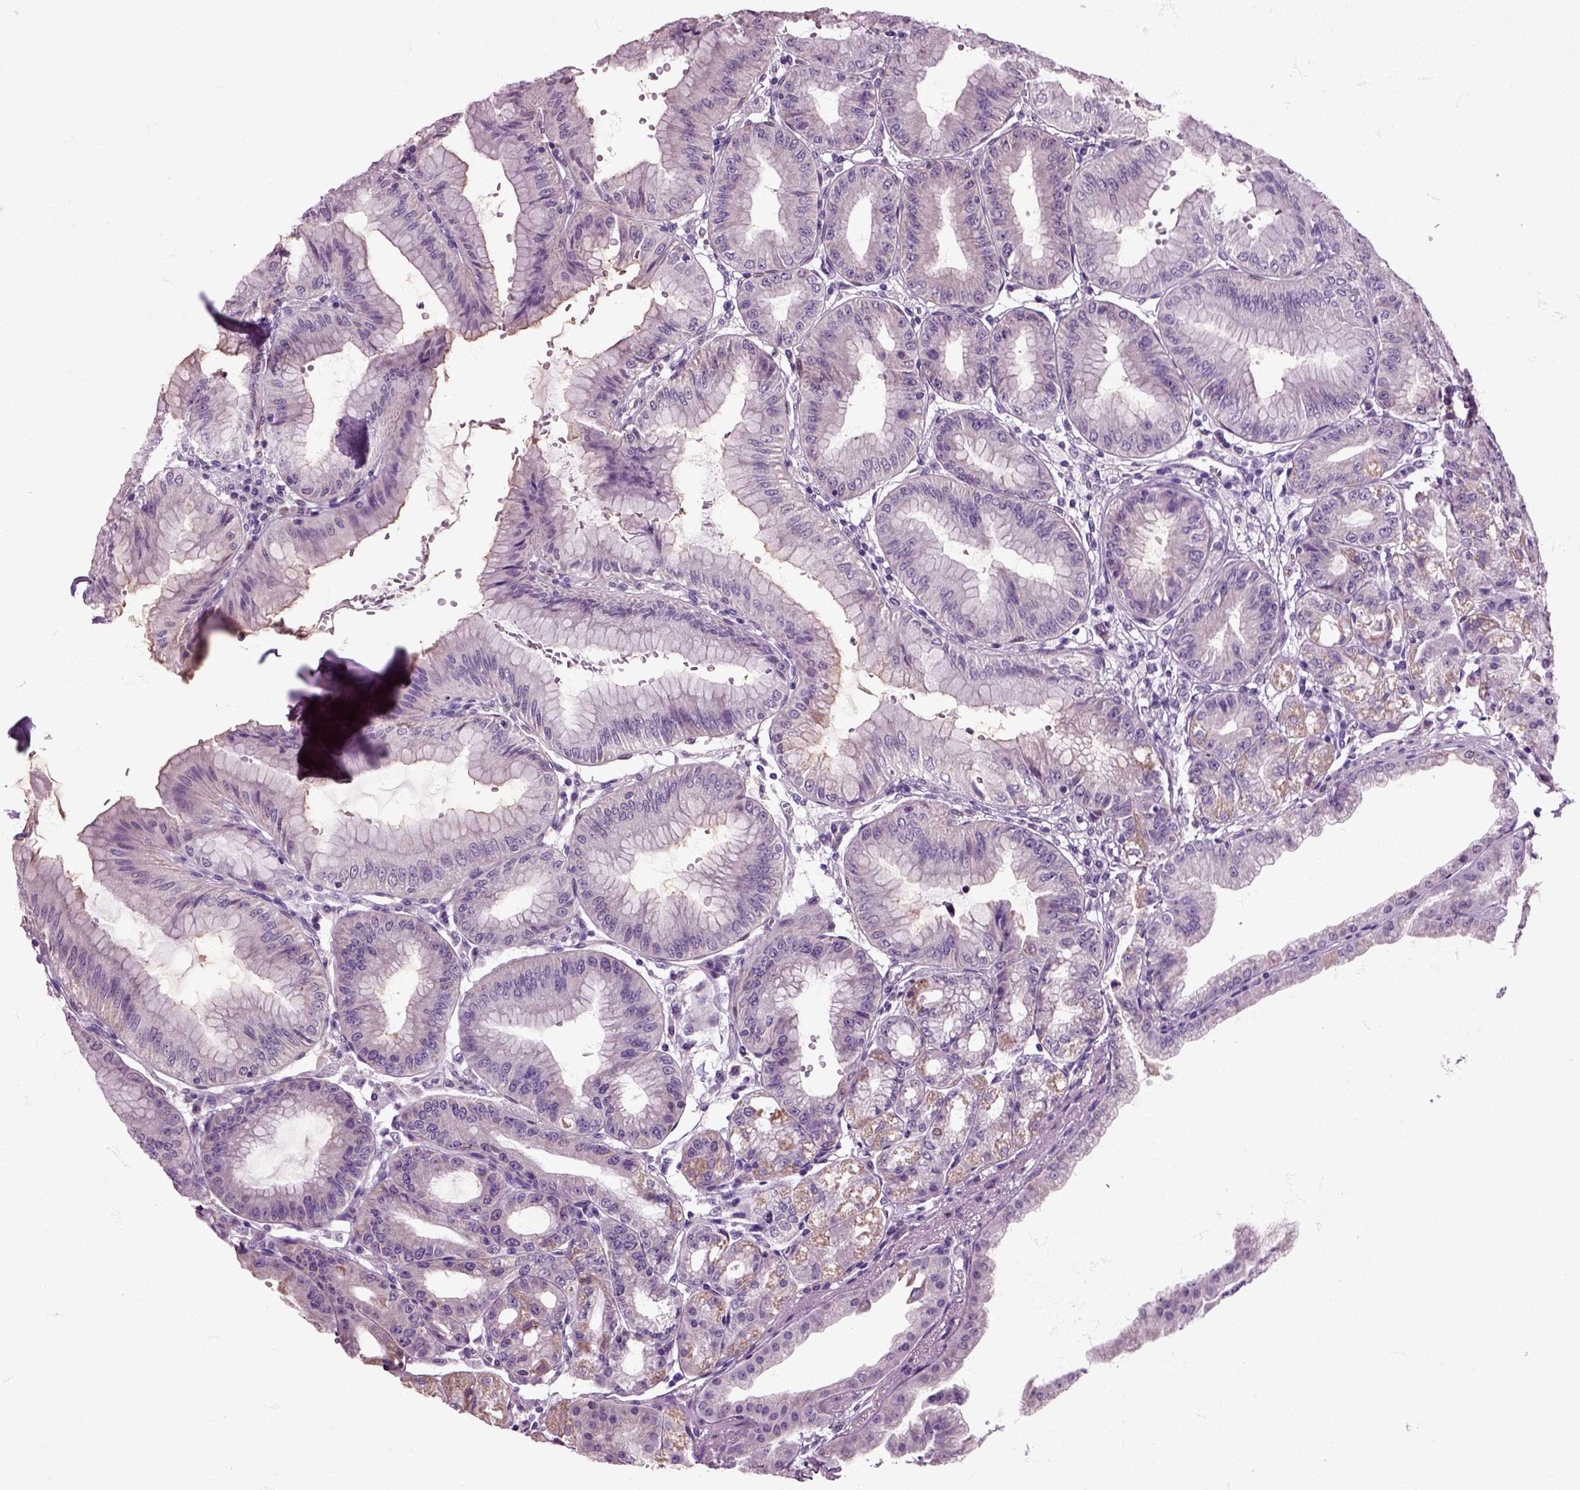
{"staining": {"intensity": "moderate", "quantity": "<25%", "location": "cytoplasmic/membranous"}, "tissue": "stomach", "cell_type": "Glandular cells", "image_type": "normal", "snomed": [{"axis": "morphology", "description": "Normal tissue, NOS"}, {"axis": "topography", "description": "Stomach"}], "caption": "Stomach stained with a brown dye displays moderate cytoplasmic/membranous positive expression in about <25% of glandular cells.", "gene": "HSPA2", "patient": {"sex": "male", "age": 71}}